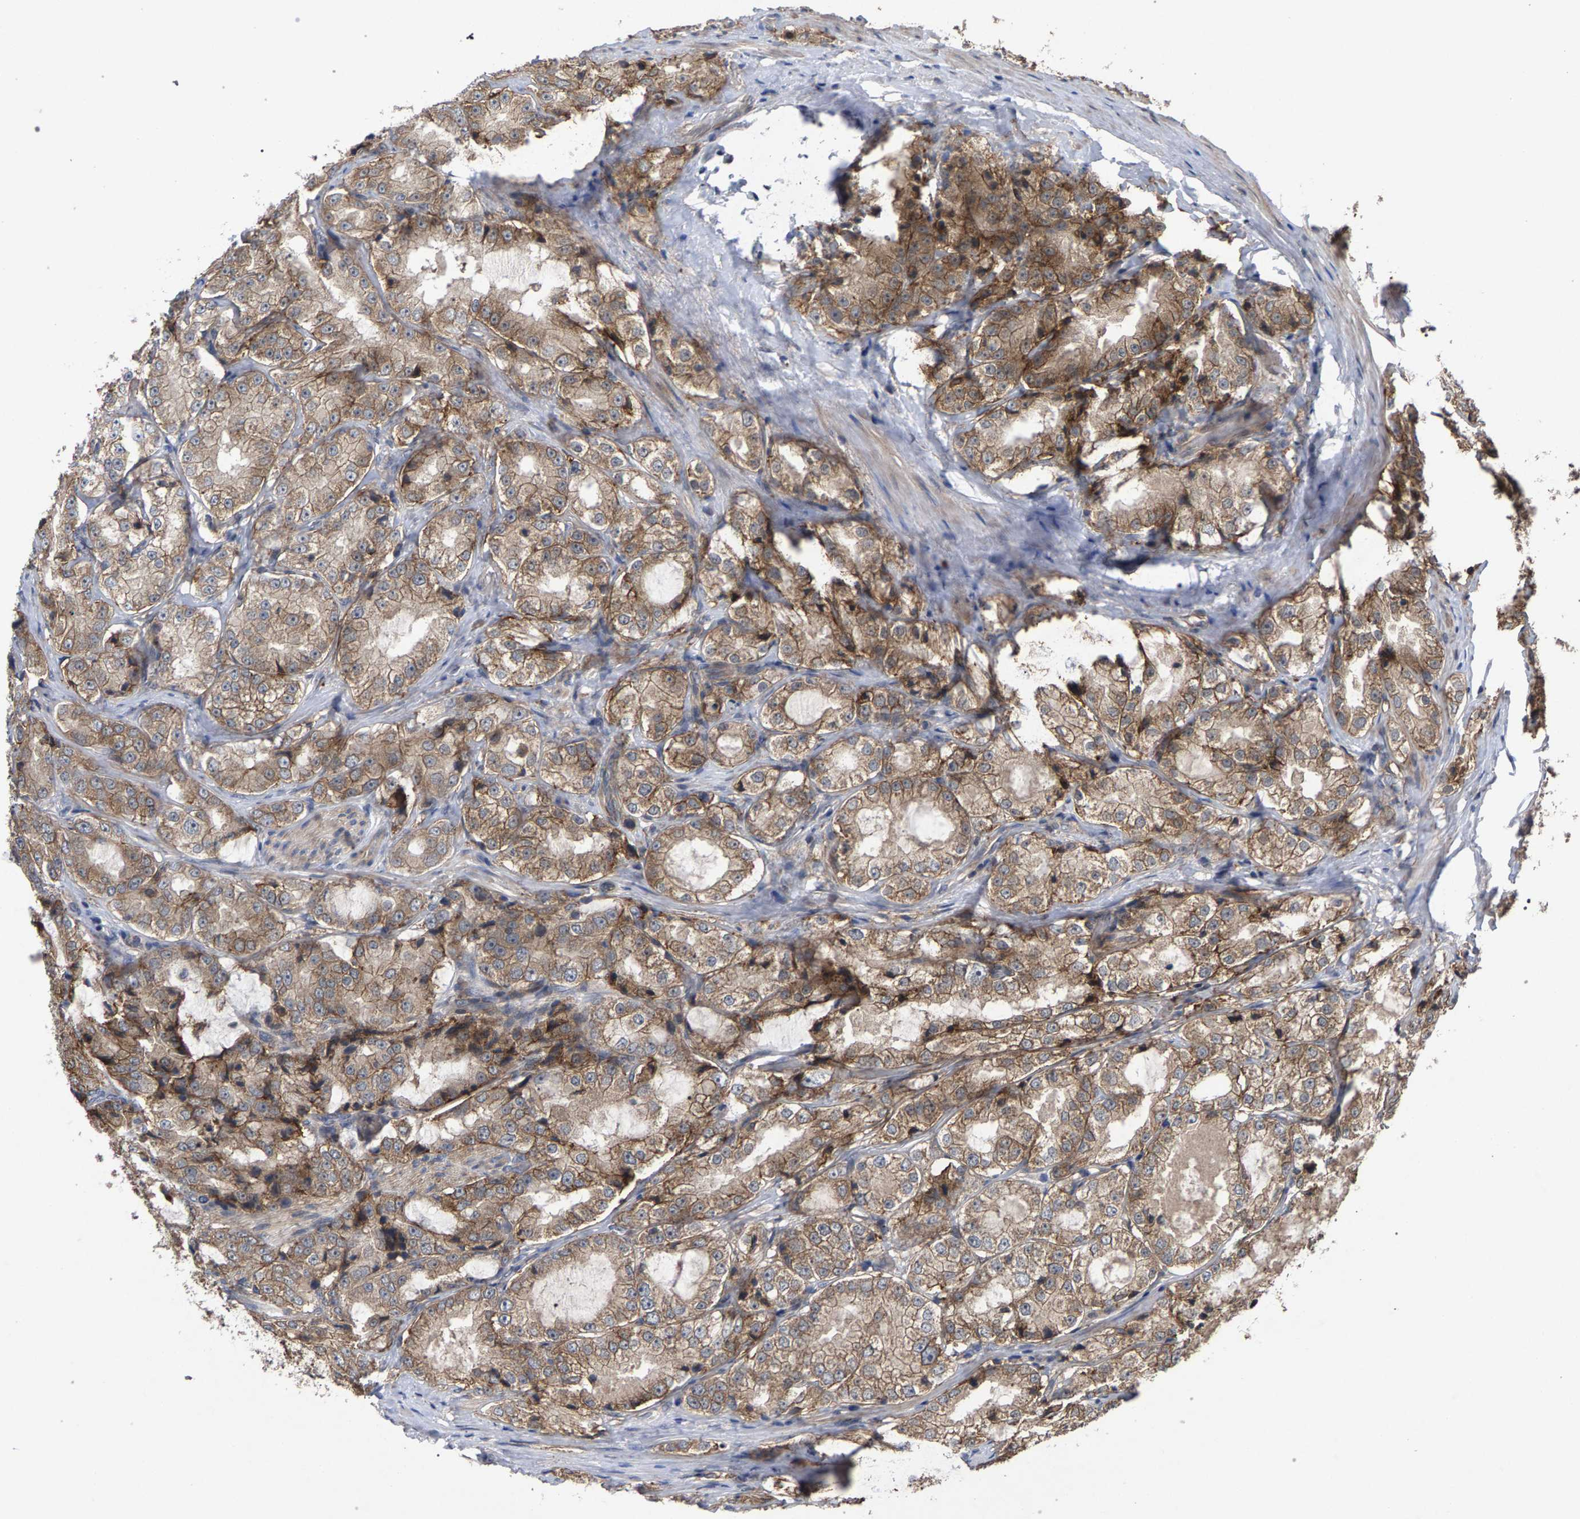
{"staining": {"intensity": "moderate", "quantity": ">75%", "location": "cytoplasmic/membranous"}, "tissue": "prostate cancer", "cell_type": "Tumor cells", "image_type": "cancer", "snomed": [{"axis": "morphology", "description": "Adenocarcinoma, High grade"}, {"axis": "topography", "description": "Prostate"}], "caption": "This photomicrograph demonstrates prostate cancer stained with immunohistochemistry to label a protein in brown. The cytoplasmic/membranous of tumor cells show moderate positivity for the protein. Nuclei are counter-stained blue.", "gene": "SLC4A4", "patient": {"sex": "male", "age": 73}}